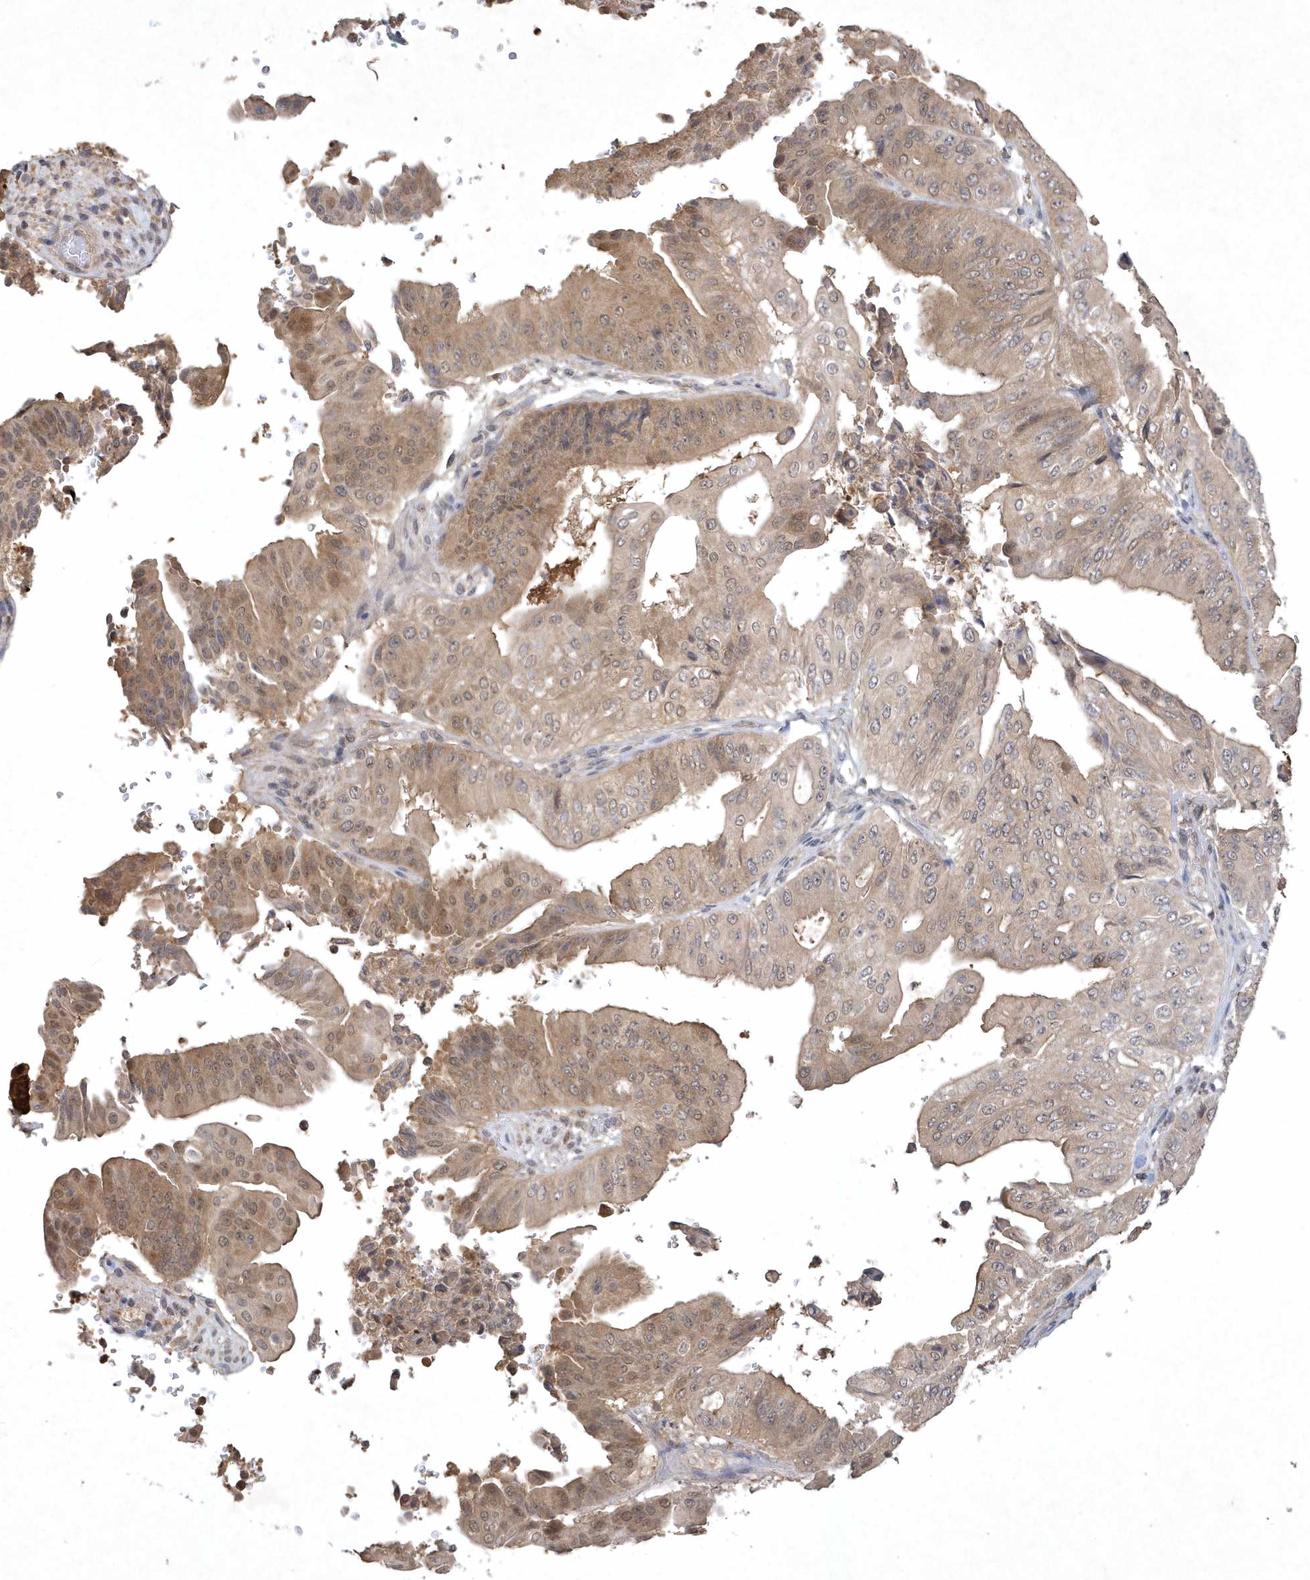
{"staining": {"intensity": "weak", "quantity": "25%-75%", "location": "cytoplasmic/membranous"}, "tissue": "pancreatic cancer", "cell_type": "Tumor cells", "image_type": "cancer", "snomed": [{"axis": "morphology", "description": "Adenocarcinoma, NOS"}, {"axis": "topography", "description": "Pancreas"}], "caption": "Protein expression analysis of adenocarcinoma (pancreatic) shows weak cytoplasmic/membranous expression in about 25%-75% of tumor cells. The protein of interest is shown in brown color, while the nuclei are stained blue.", "gene": "AKR7A2", "patient": {"sex": "female", "age": 77}}